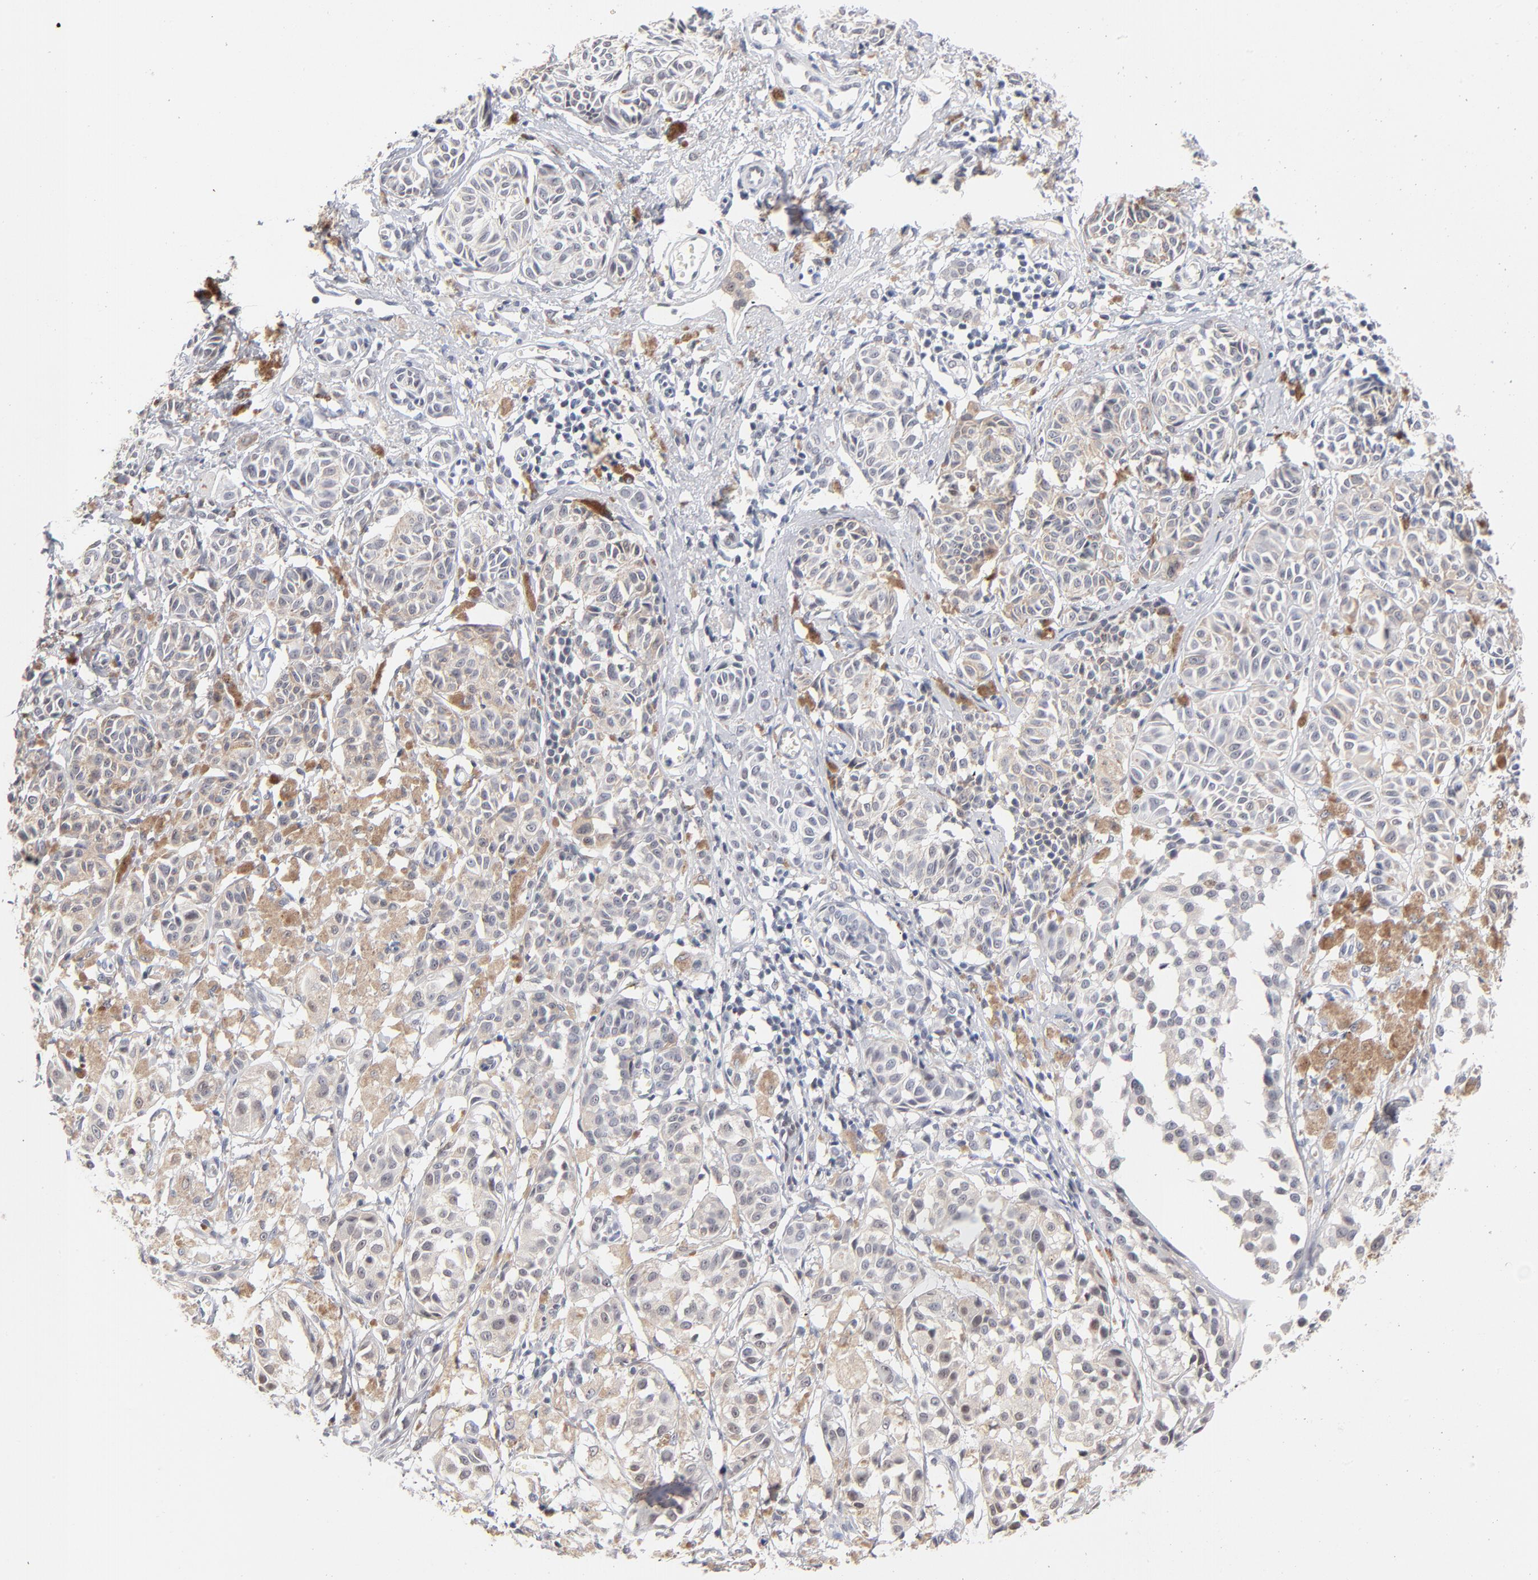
{"staining": {"intensity": "weak", "quantity": "25%-75%", "location": "cytoplasmic/membranous,nuclear"}, "tissue": "melanoma", "cell_type": "Tumor cells", "image_type": "cancer", "snomed": [{"axis": "morphology", "description": "Malignant melanoma, NOS"}, {"axis": "topography", "description": "Skin"}], "caption": "Immunohistochemistry staining of melanoma, which reveals low levels of weak cytoplasmic/membranous and nuclear expression in approximately 25%-75% of tumor cells indicating weak cytoplasmic/membranous and nuclear protein staining. The staining was performed using DAB (brown) for protein detection and nuclei were counterstained in hematoxylin (blue).", "gene": "ORC2", "patient": {"sex": "male", "age": 76}}